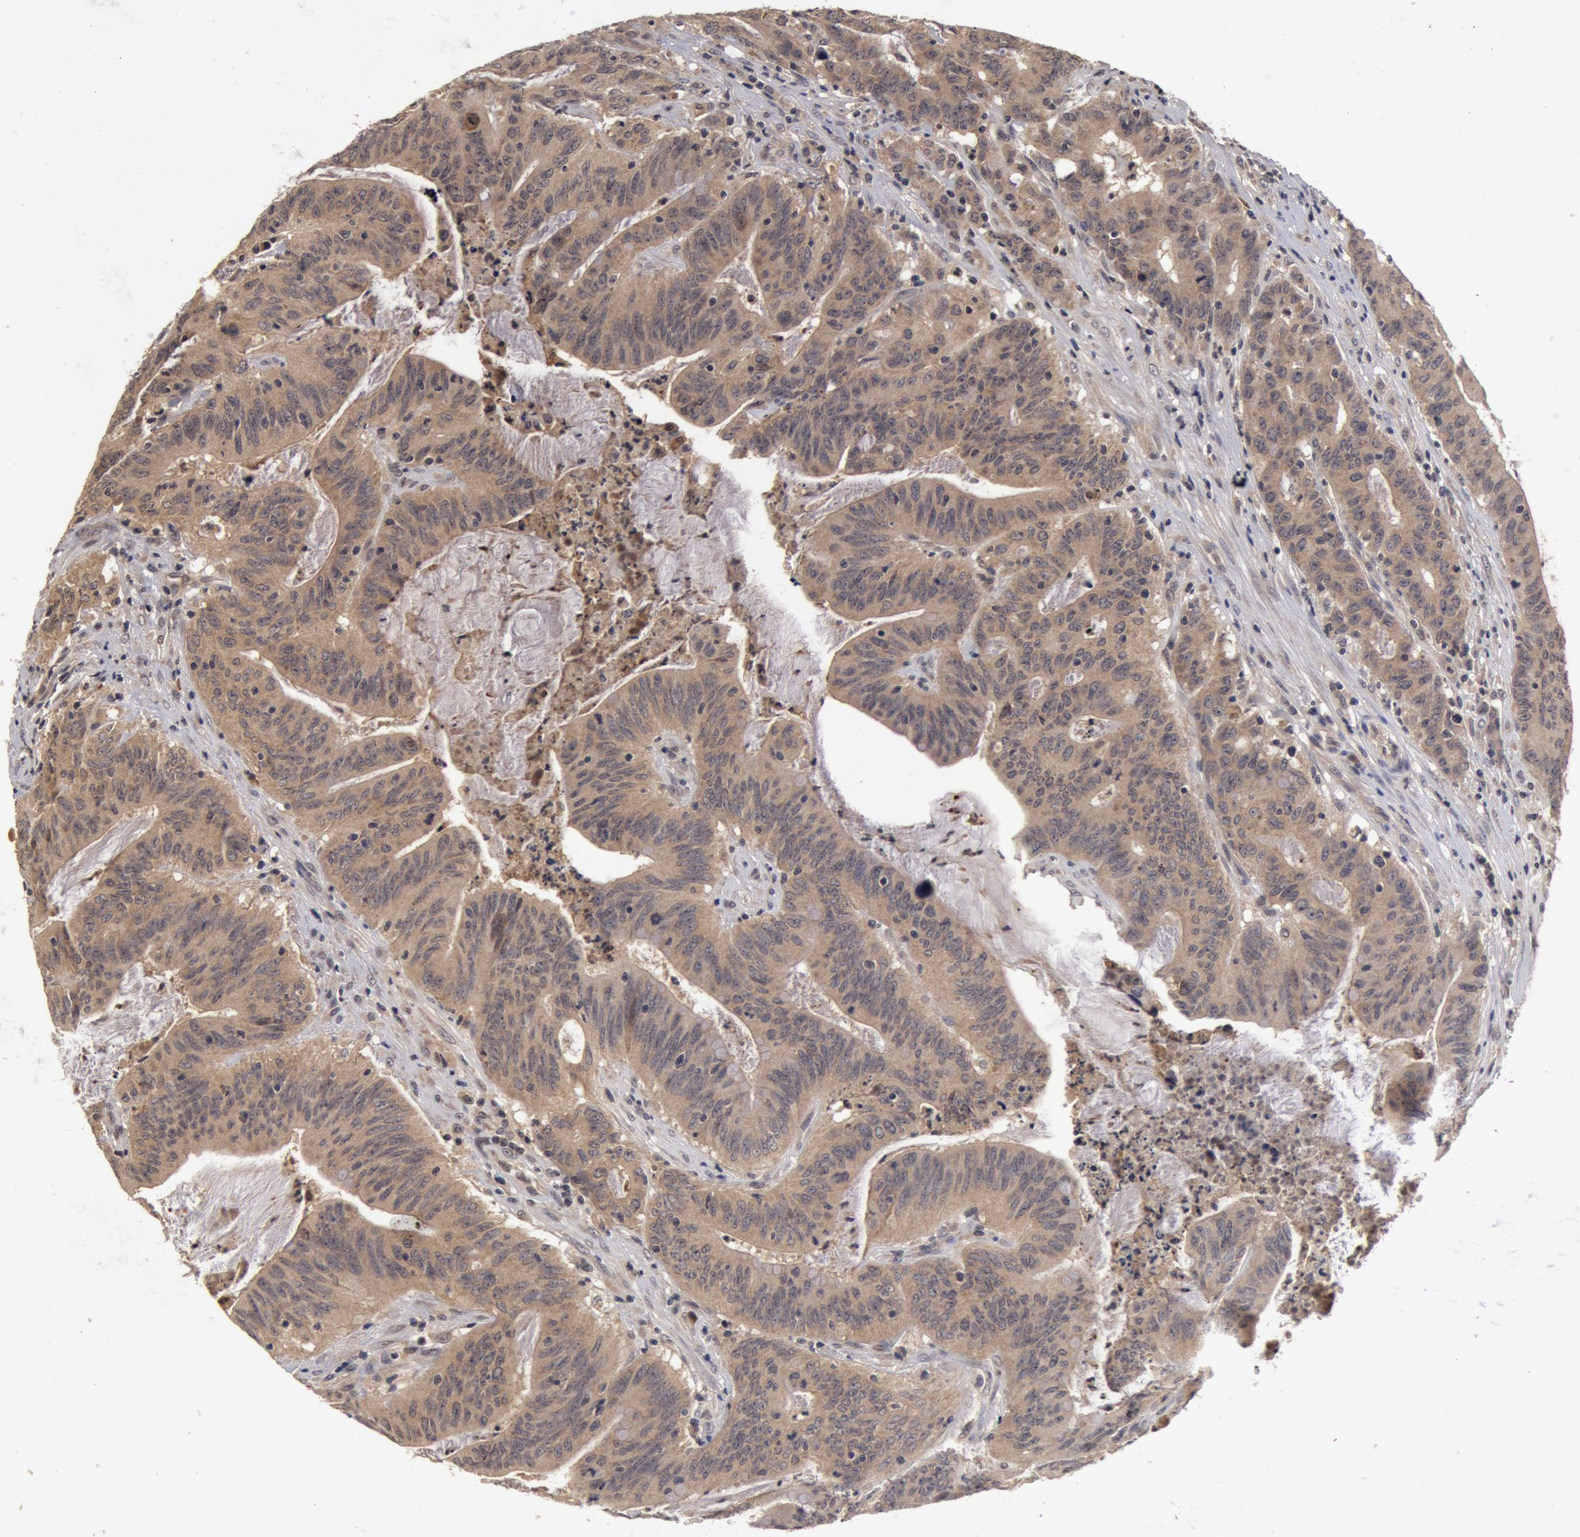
{"staining": {"intensity": "weak", "quantity": ">75%", "location": "cytoplasmic/membranous"}, "tissue": "colorectal cancer", "cell_type": "Tumor cells", "image_type": "cancer", "snomed": [{"axis": "morphology", "description": "Adenocarcinoma, NOS"}, {"axis": "topography", "description": "Colon"}], "caption": "Brown immunohistochemical staining in adenocarcinoma (colorectal) reveals weak cytoplasmic/membranous expression in approximately >75% of tumor cells. Nuclei are stained in blue.", "gene": "BCHE", "patient": {"sex": "male", "age": 54}}